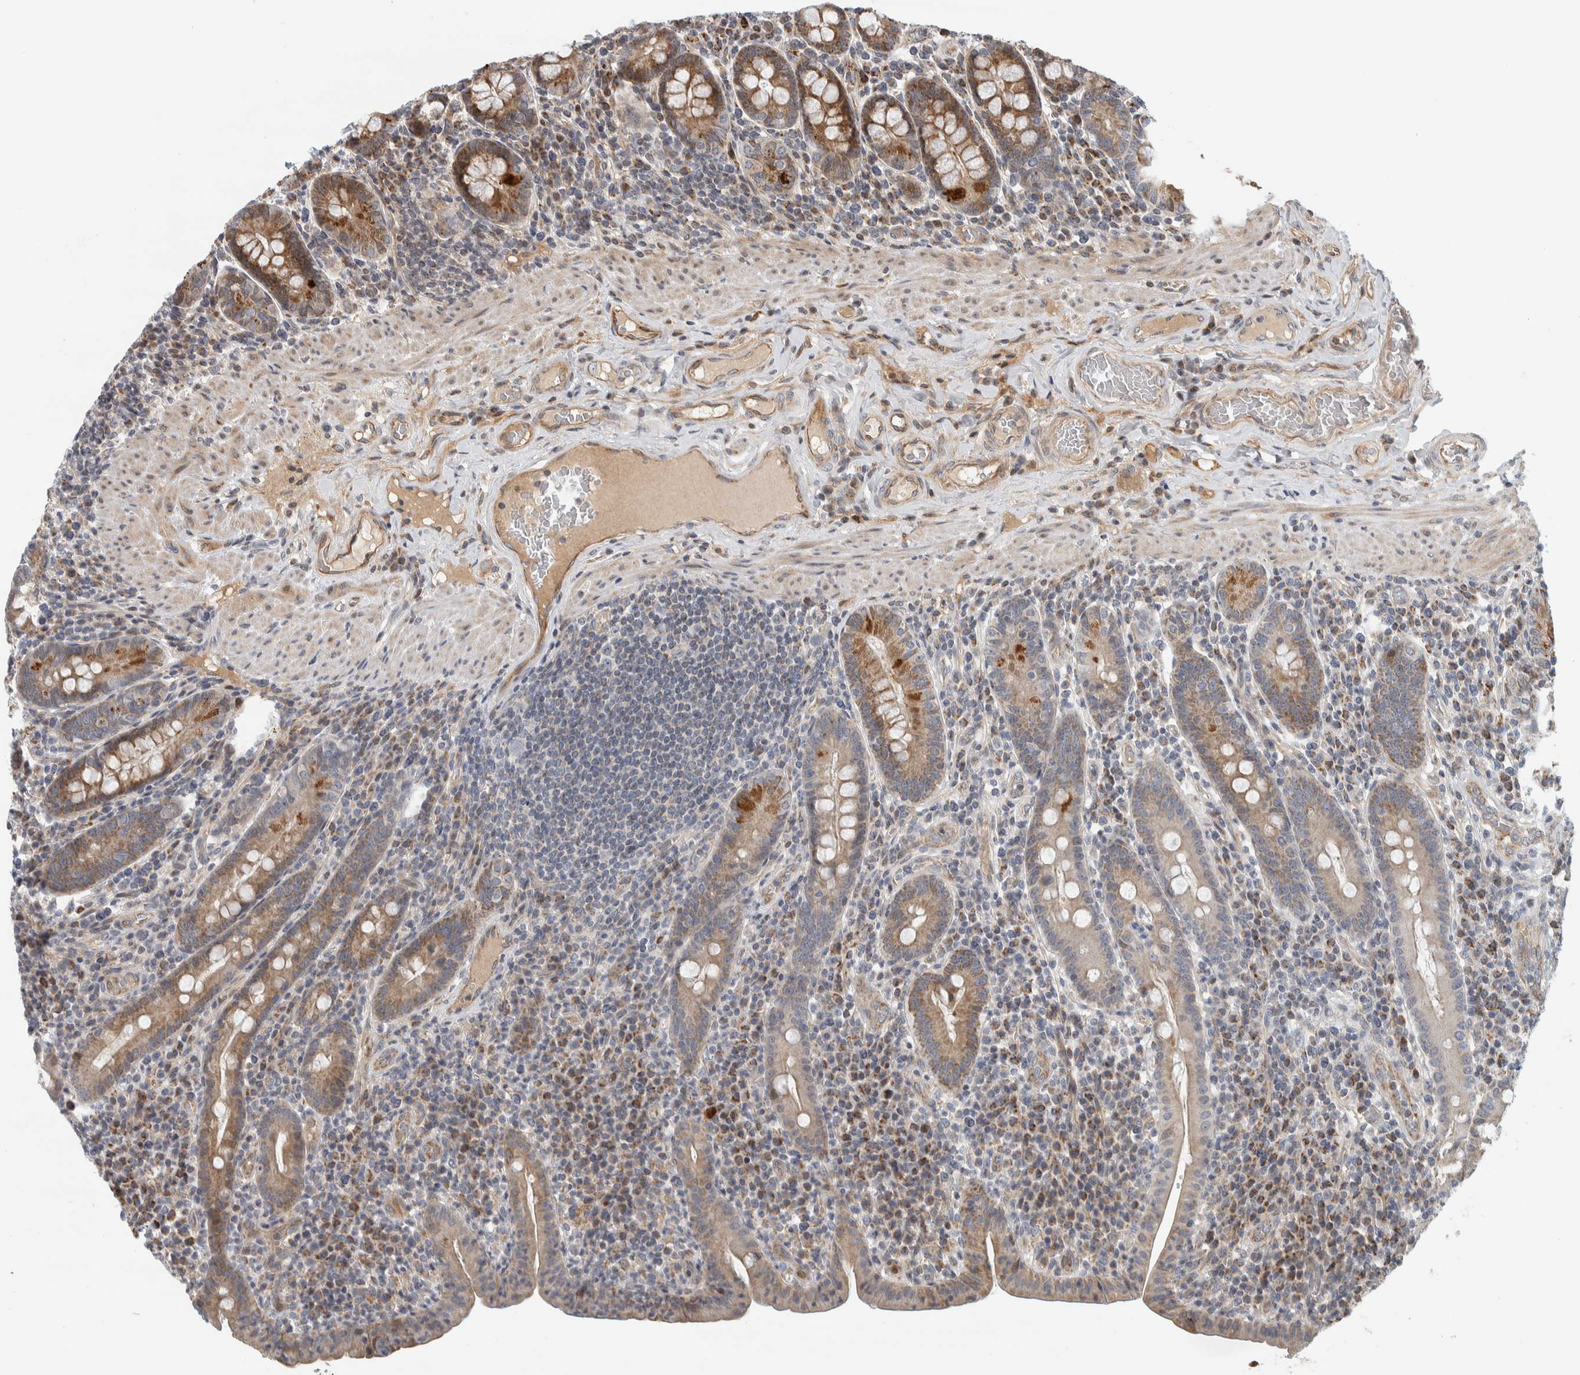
{"staining": {"intensity": "strong", "quantity": ">75%", "location": "cytoplasmic/membranous"}, "tissue": "duodenum", "cell_type": "Glandular cells", "image_type": "normal", "snomed": [{"axis": "morphology", "description": "Normal tissue, NOS"}, {"axis": "morphology", "description": "Adenocarcinoma, NOS"}, {"axis": "topography", "description": "Pancreas"}, {"axis": "topography", "description": "Duodenum"}], "caption": "Strong cytoplasmic/membranous positivity for a protein is identified in approximately >75% of glandular cells of unremarkable duodenum using immunohistochemistry.", "gene": "AFP", "patient": {"sex": "male", "age": 50}}